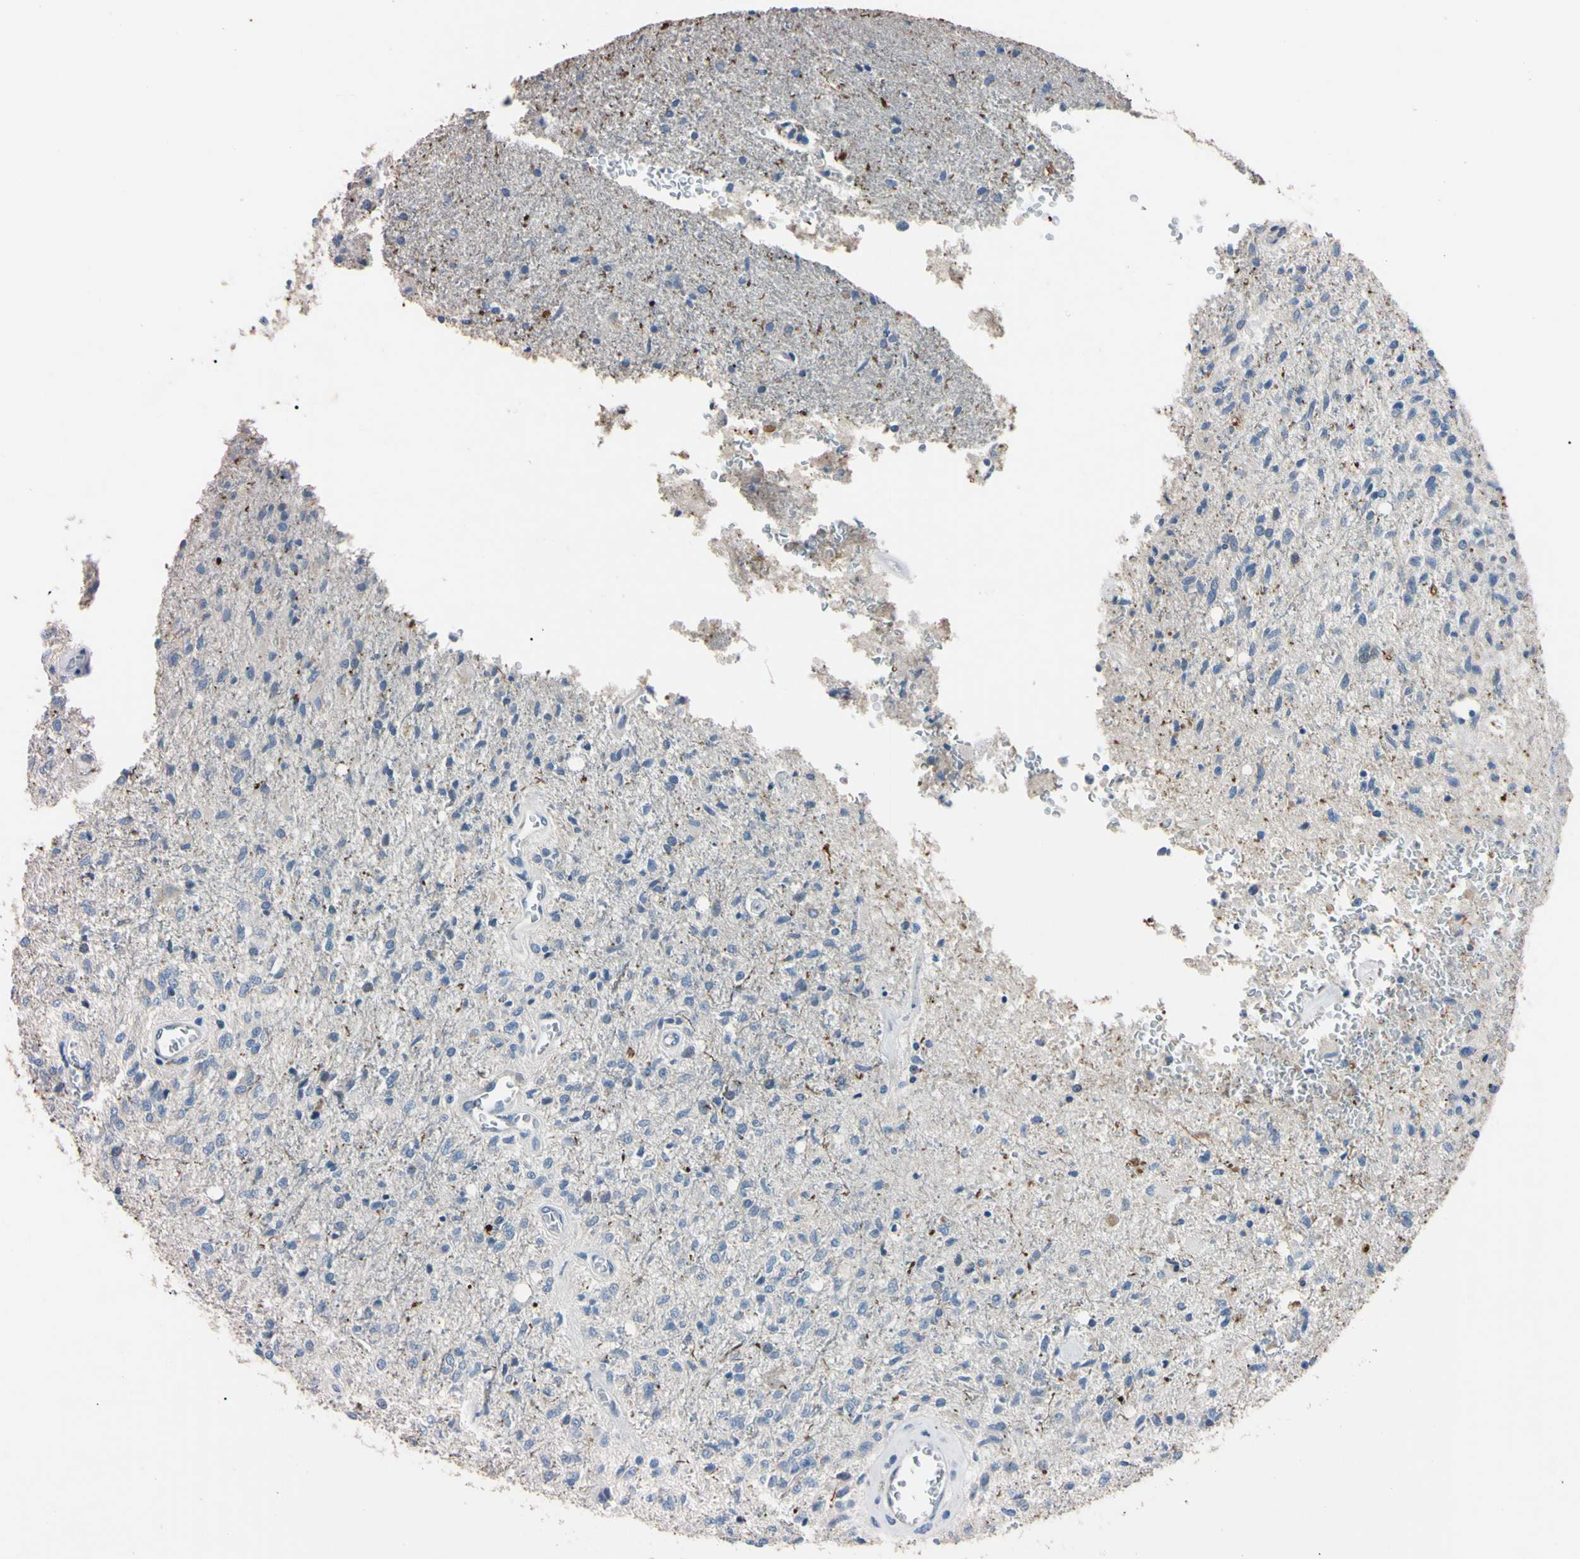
{"staining": {"intensity": "negative", "quantity": "none", "location": "none"}, "tissue": "glioma", "cell_type": "Tumor cells", "image_type": "cancer", "snomed": [{"axis": "morphology", "description": "Normal tissue, NOS"}, {"axis": "morphology", "description": "Glioma, malignant, High grade"}, {"axis": "topography", "description": "Cerebral cortex"}], "caption": "Protein analysis of glioma displays no significant staining in tumor cells.", "gene": "PNKD", "patient": {"sex": "male", "age": 77}}